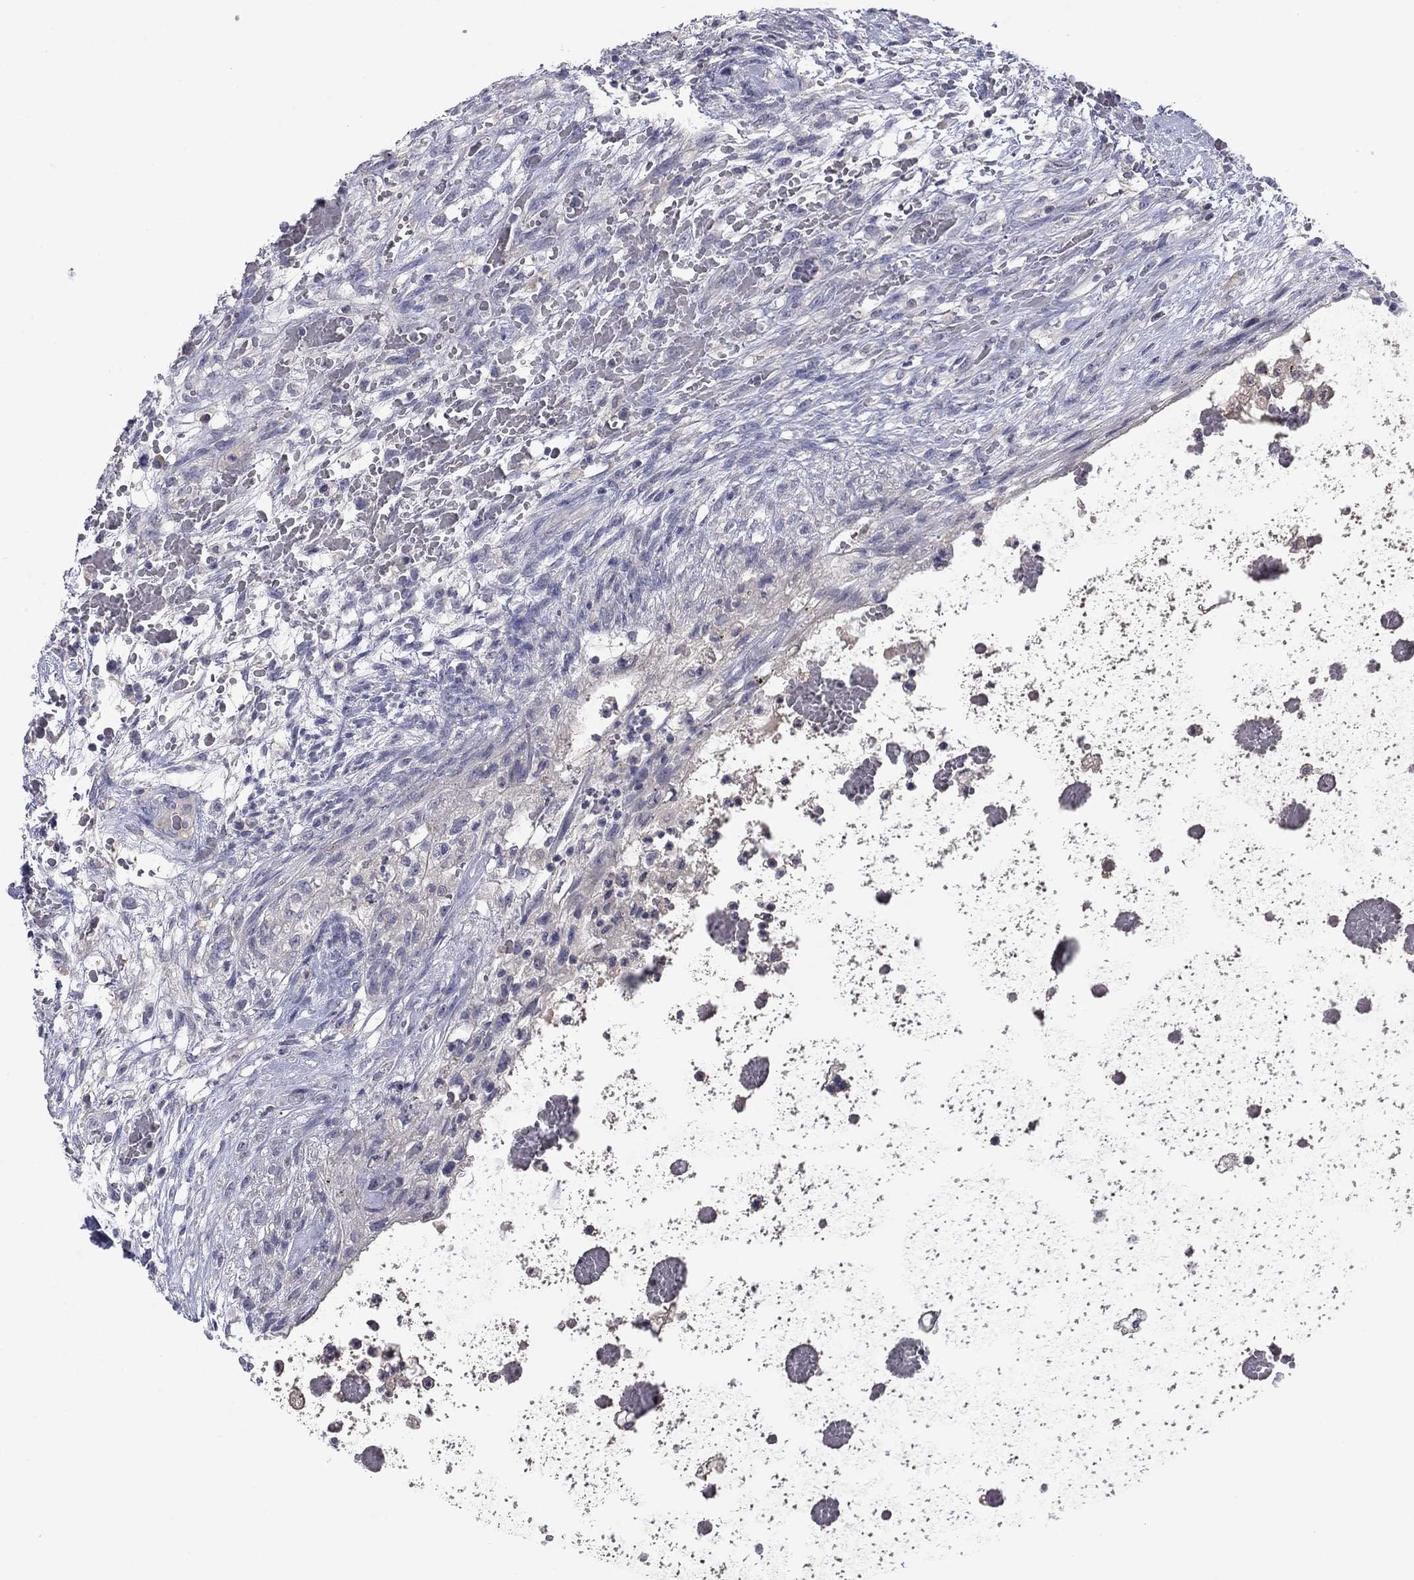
{"staining": {"intensity": "negative", "quantity": "none", "location": "none"}, "tissue": "testis cancer", "cell_type": "Tumor cells", "image_type": "cancer", "snomed": [{"axis": "morphology", "description": "Normal tissue, NOS"}, {"axis": "morphology", "description": "Carcinoma, Embryonal, NOS"}, {"axis": "topography", "description": "Testis"}, {"axis": "topography", "description": "Epididymis"}], "caption": "Tumor cells are negative for brown protein staining in testis cancer.", "gene": "CACNA1A", "patient": {"sex": "male", "age": 32}}